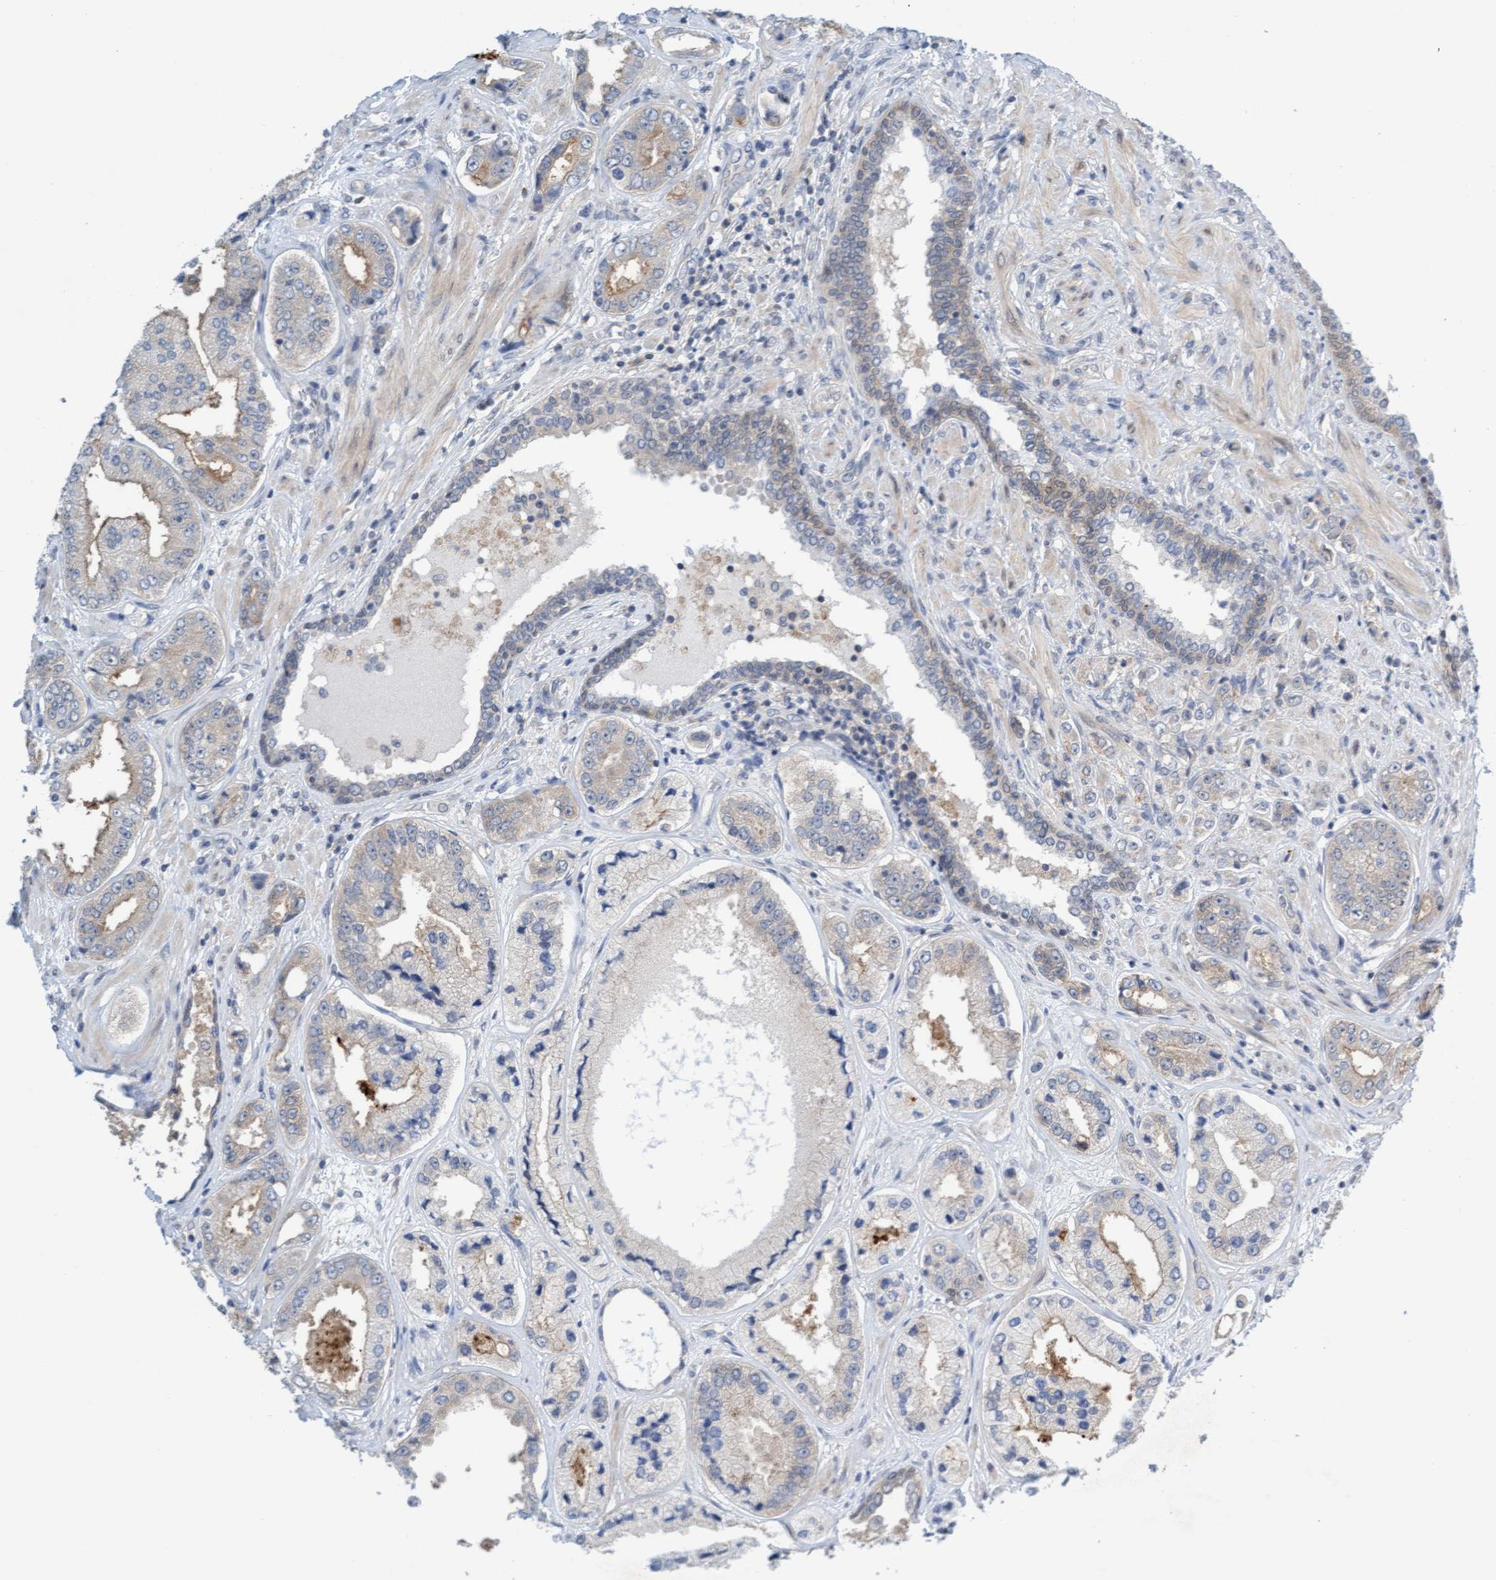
{"staining": {"intensity": "weak", "quantity": "25%-75%", "location": "cytoplasmic/membranous"}, "tissue": "prostate cancer", "cell_type": "Tumor cells", "image_type": "cancer", "snomed": [{"axis": "morphology", "description": "Adenocarcinoma, High grade"}, {"axis": "topography", "description": "Prostate"}], "caption": "Approximately 25%-75% of tumor cells in human prostate cancer demonstrate weak cytoplasmic/membranous protein expression as visualized by brown immunohistochemical staining.", "gene": "AMZ2", "patient": {"sex": "male", "age": 61}}